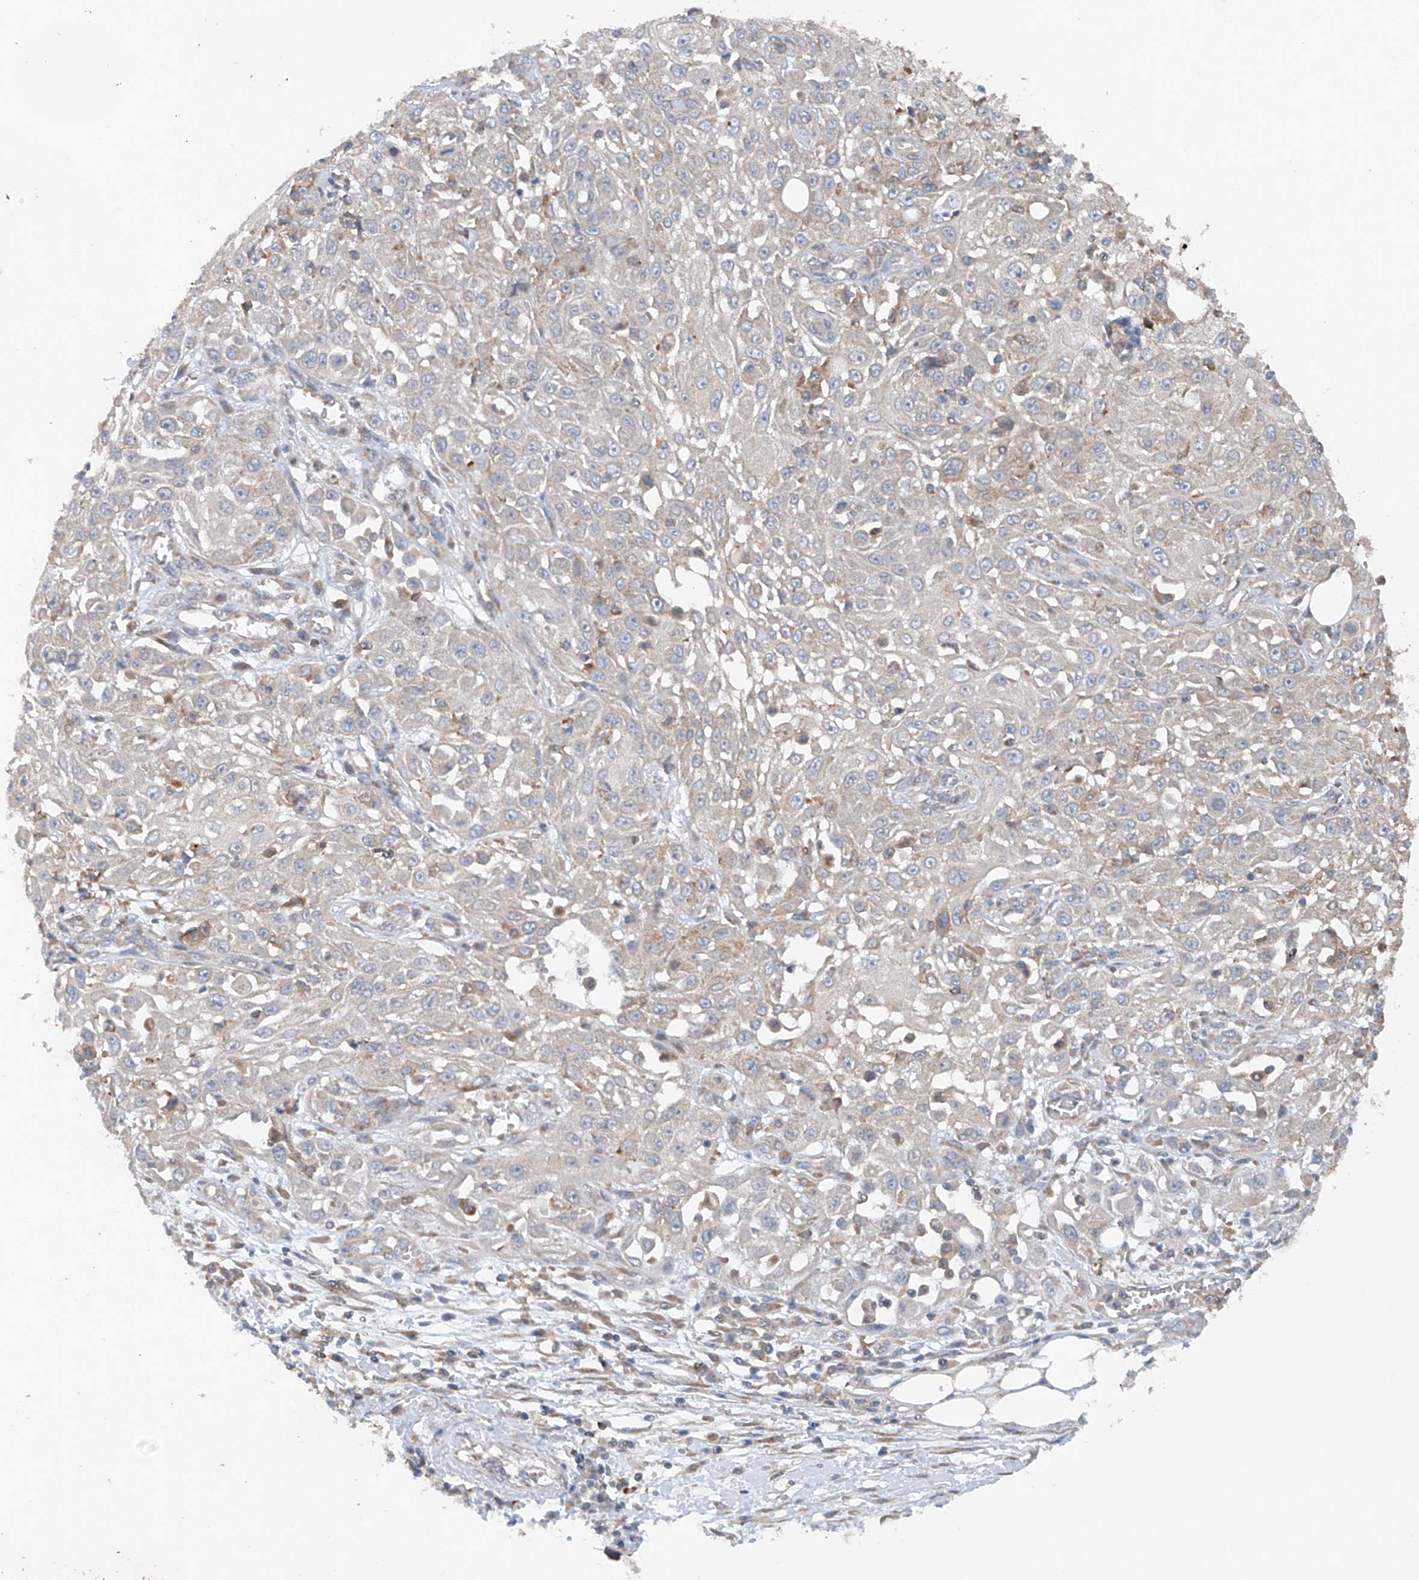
{"staining": {"intensity": "negative", "quantity": "none", "location": "none"}, "tissue": "skin cancer", "cell_type": "Tumor cells", "image_type": "cancer", "snomed": [{"axis": "morphology", "description": "Squamous cell carcinoma, NOS"}, {"axis": "morphology", "description": "Squamous cell carcinoma, metastatic, NOS"}, {"axis": "topography", "description": "Skin"}, {"axis": "topography", "description": "Lymph node"}], "caption": "This is a histopathology image of immunohistochemistry (IHC) staining of skin cancer, which shows no expression in tumor cells.", "gene": "CEP85L", "patient": {"sex": "male", "age": 75}}